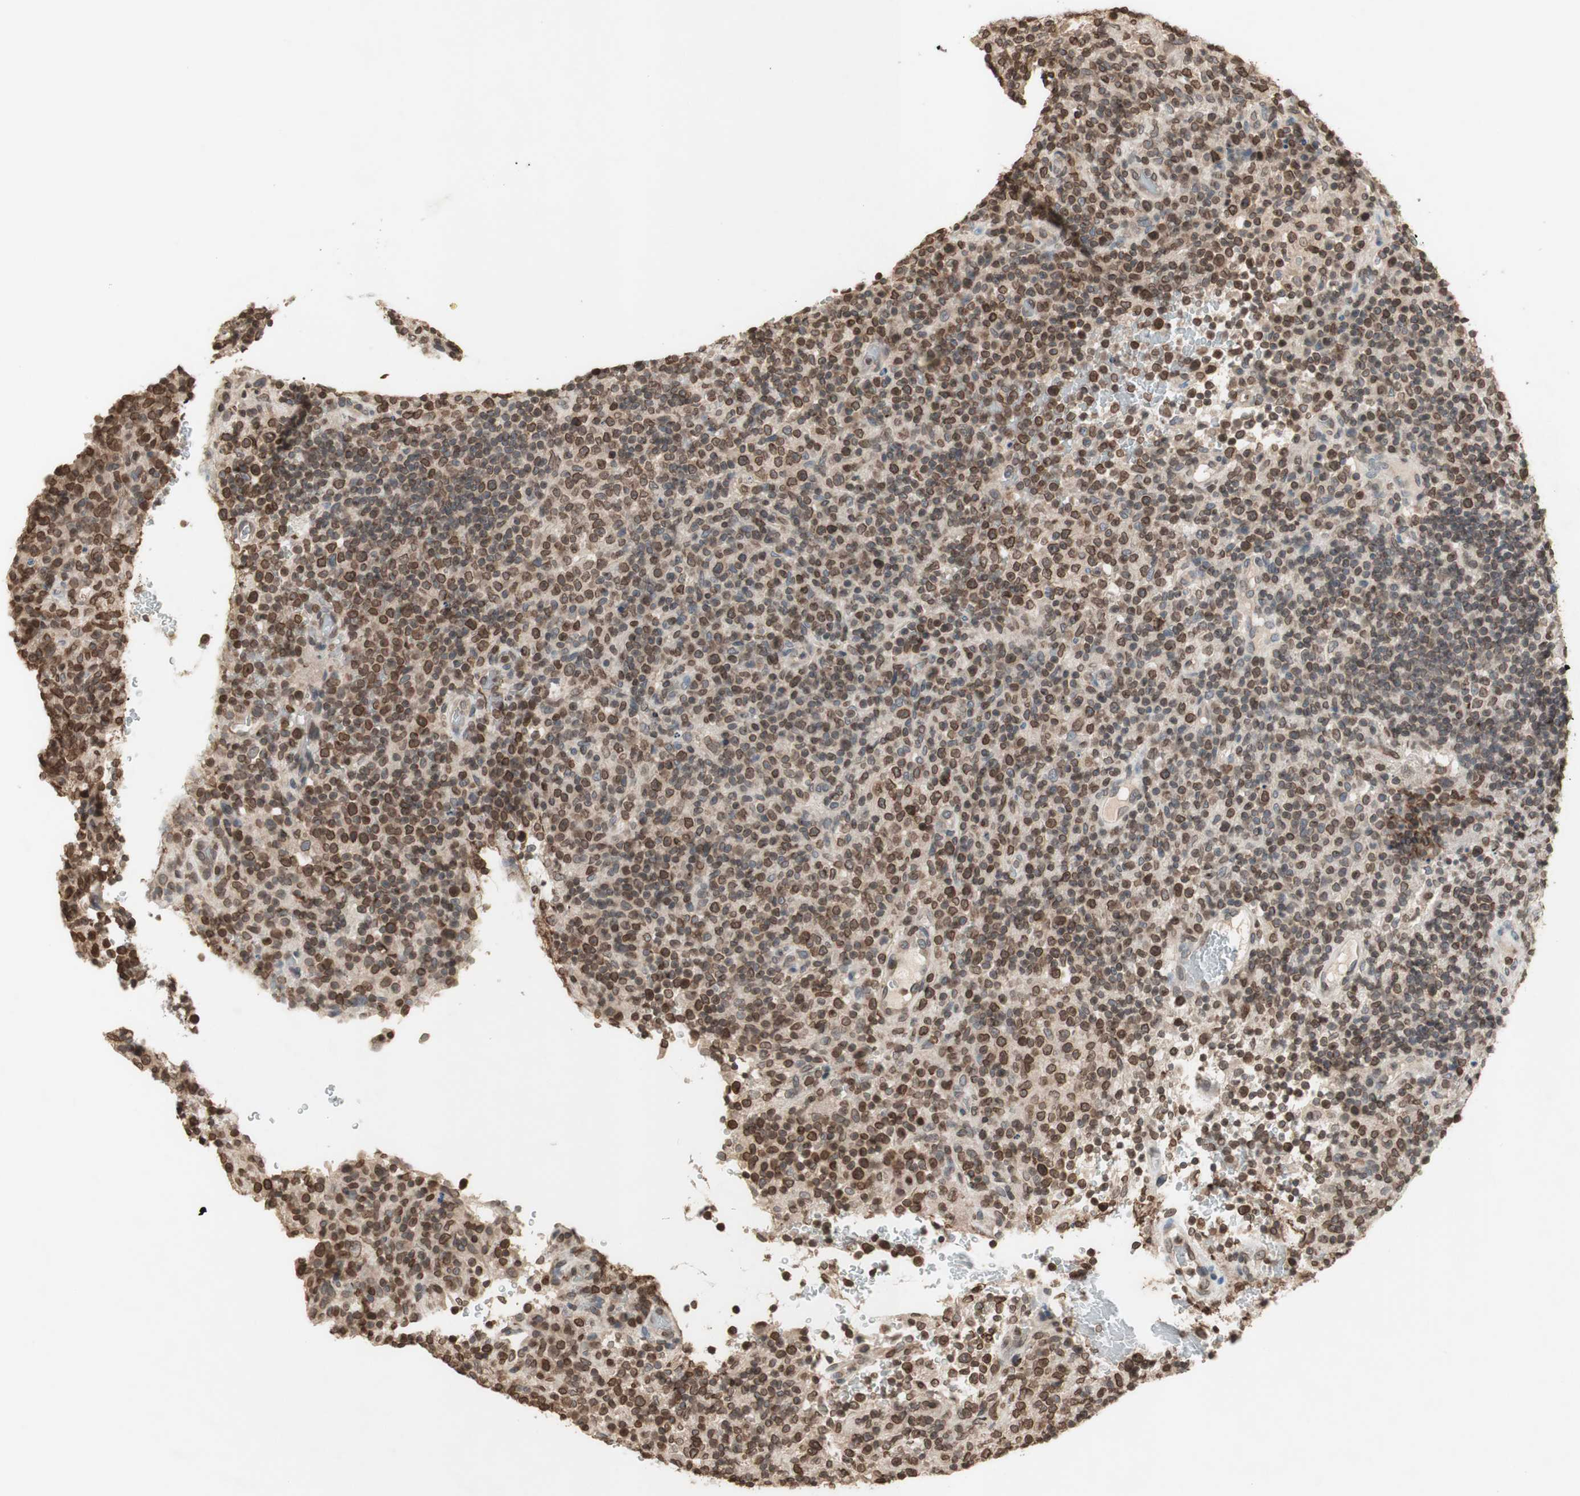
{"staining": {"intensity": "moderate", "quantity": ">75%", "location": "cytoplasmic/membranous,nuclear"}, "tissue": "lymphoma", "cell_type": "Tumor cells", "image_type": "cancer", "snomed": [{"axis": "morphology", "description": "Malignant lymphoma, non-Hodgkin's type, High grade"}, {"axis": "topography", "description": "Lymph node"}], "caption": "Immunohistochemical staining of high-grade malignant lymphoma, non-Hodgkin's type displays medium levels of moderate cytoplasmic/membranous and nuclear protein expression in about >75% of tumor cells.", "gene": "TMPO", "patient": {"sex": "female", "age": 76}}